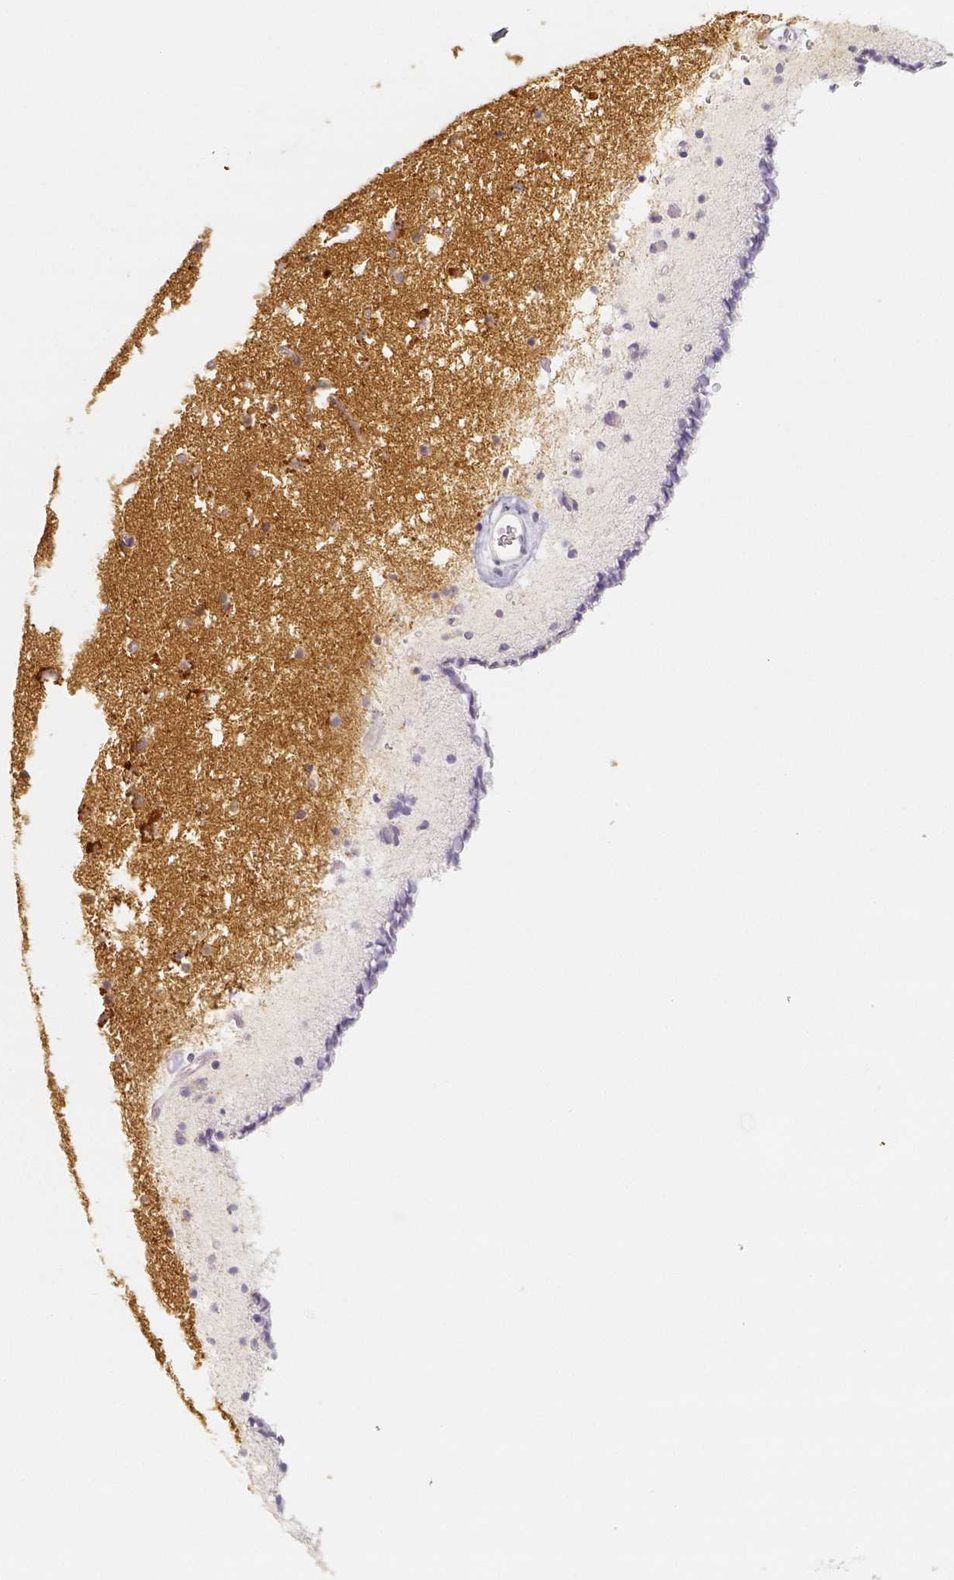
{"staining": {"intensity": "negative", "quantity": "none", "location": "none"}, "tissue": "caudate", "cell_type": "Glial cells", "image_type": "normal", "snomed": [{"axis": "morphology", "description": "Normal tissue, NOS"}, {"axis": "topography", "description": "Lateral ventricle wall"}], "caption": "This is an IHC histopathology image of unremarkable caudate. There is no staining in glial cells.", "gene": "THY1", "patient": {"sex": "female", "age": 42}}